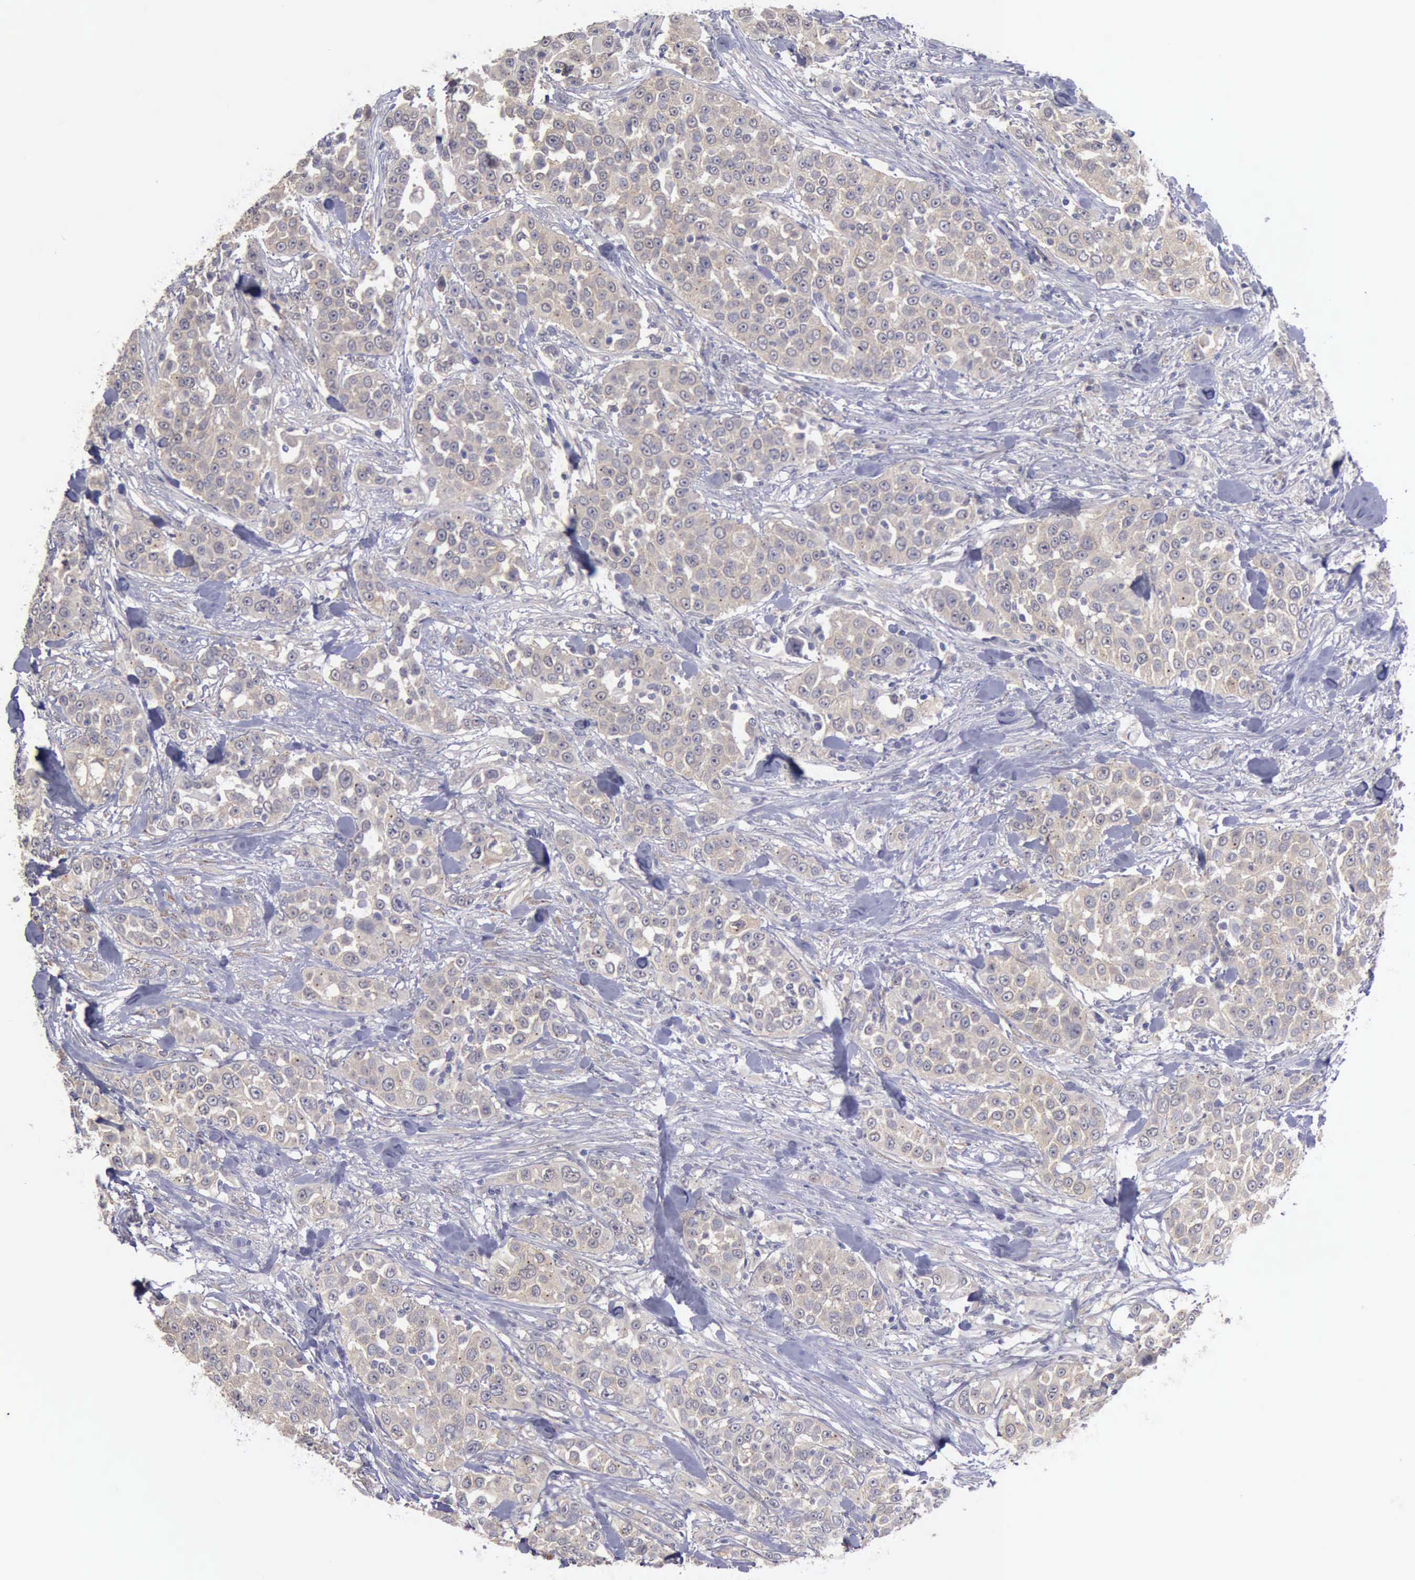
{"staining": {"intensity": "weak", "quantity": ">75%", "location": "cytoplasmic/membranous"}, "tissue": "urothelial cancer", "cell_type": "Tumor cells", "image_type": "cancer", "snomed": [{"axis": "morphology", "description": "Urothelial carcinoma, High grade"}, {"axis": "topography", "description": "Urinary bladder"}], "caption": "A micrograph of high-grade urothelial carcinoma stained for a protein exhibits weak cytoplasmic/membranous brown staining in tumor cells.", "gene": "PHKA1", "patient": {"sex": "female", "age": 80}}